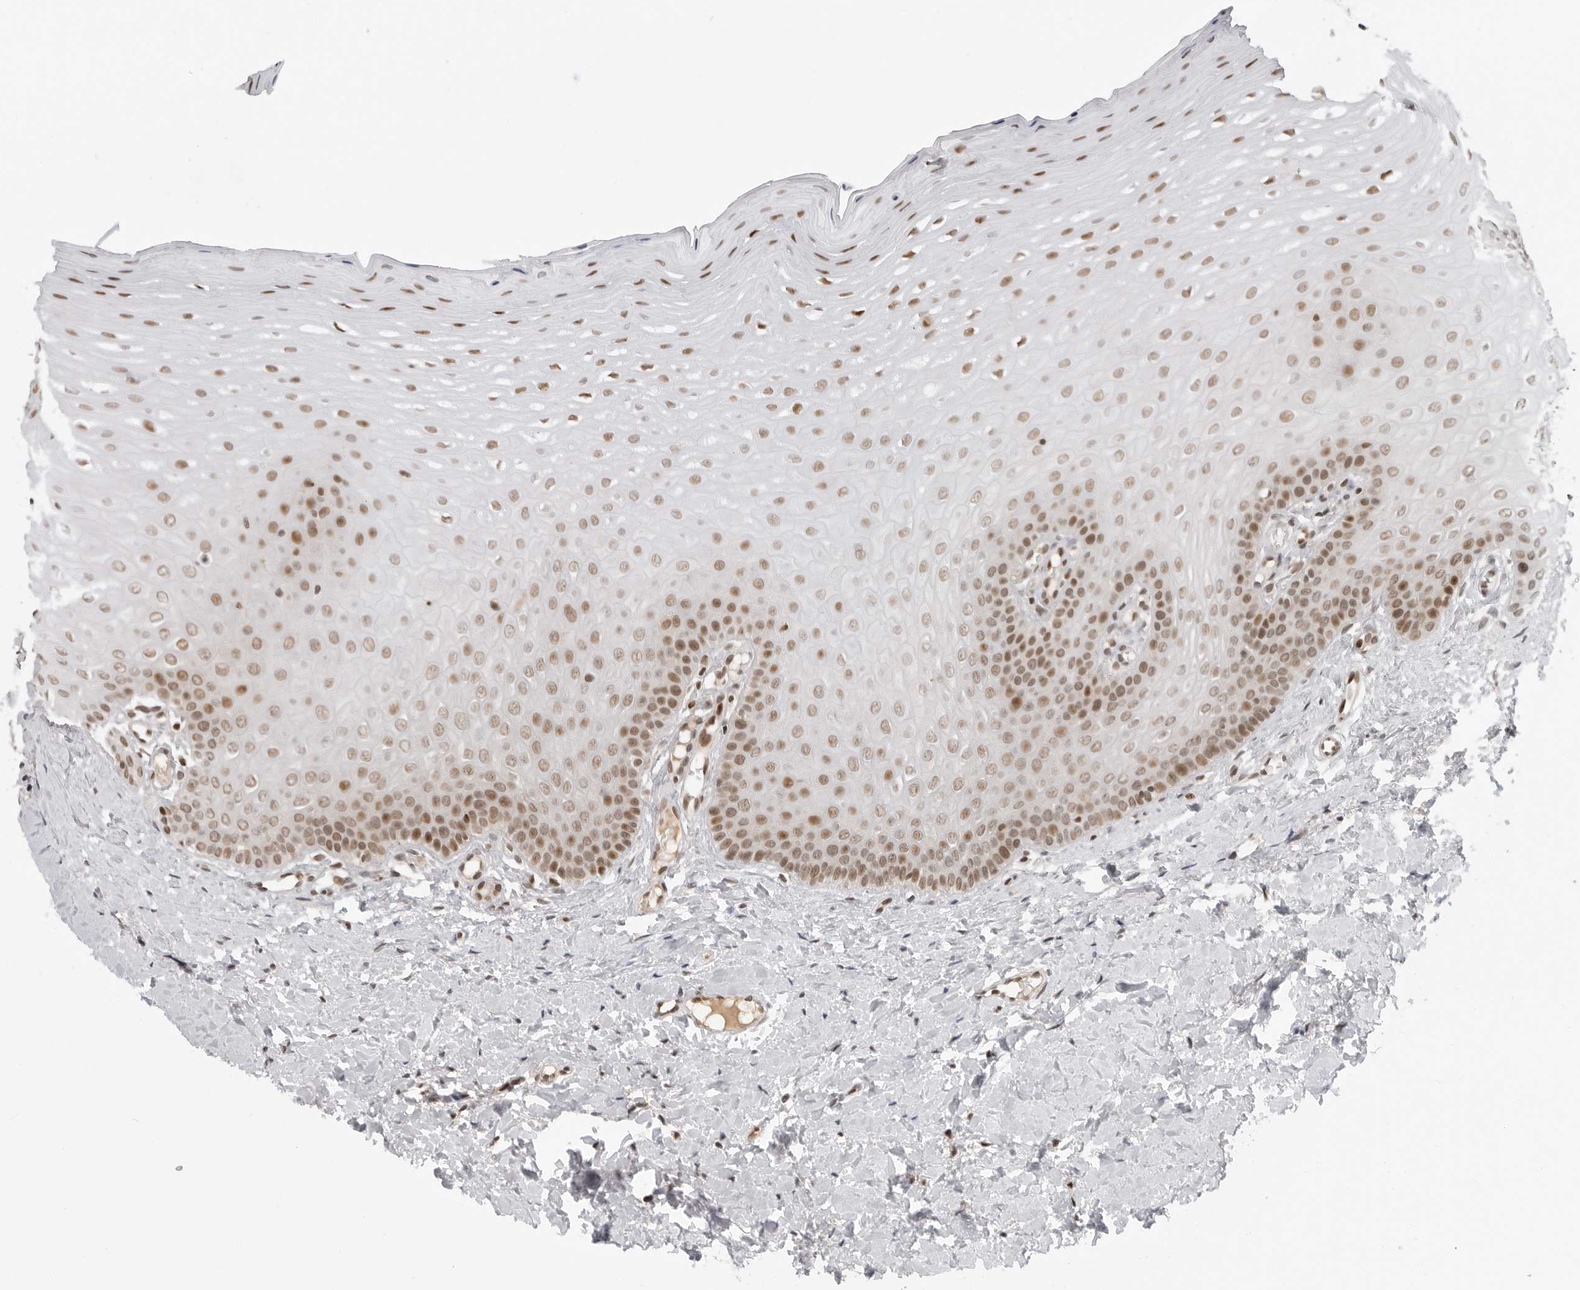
{"staining": {"intensity": "moderate", "quantity": ">75%", "location": "nuclear"}, "tissue": "oral mucosa", "cell_type": "Squamous epithelial cells", "image_type": "normal", "snomed": [{"axis": "morphology", "description": "Normal tissue, NOS"}, {"axis": "topography", "description": "Oral tissue"}], "caption": "Immunohistochemical staining of unremarkable oral mucosa displays >75% levels of moderate nuclear protein staining in approximately >75% of squamous epithelial cells. (IHC, brightfield microscopy, high magnification).", "gene": "C8orf33", "patient": {"sex": "female", "age": 39}}